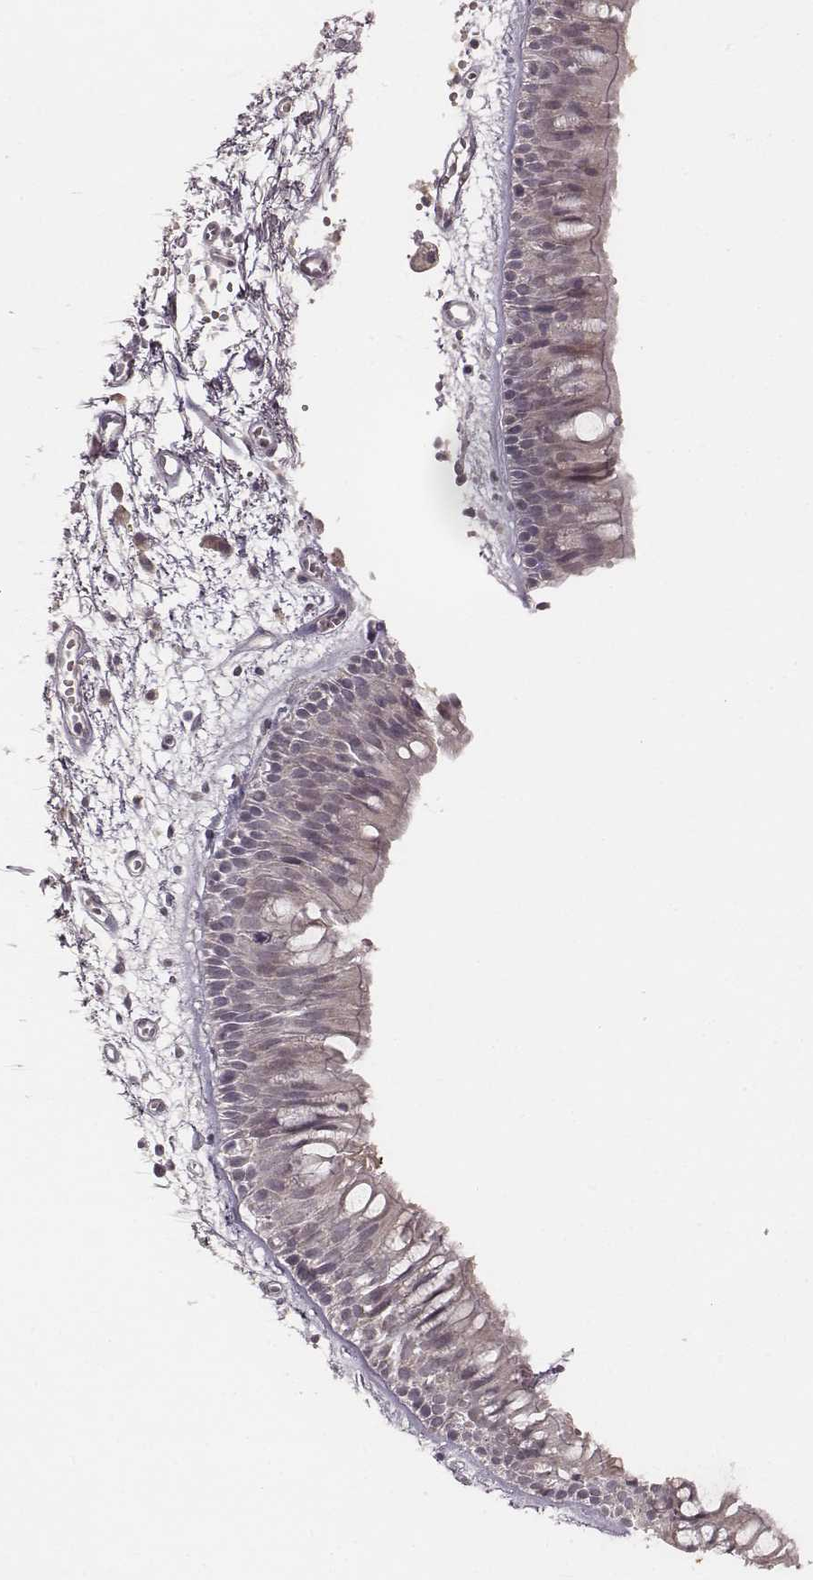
{"staining": {"intensity": "negative", "quantity": "none", "location": "none"}, "tissue": "bronchus", "cell_type": "Respiratory epithelial cells", "image_type": "normal", "snomed": [{"axis": "morphology", "description": "Normal tissue, NOS"}, {"axis": "morphology", "description": "Squamous cell carcinoma, NOS"}, {"axis": "topography", "description": "Cartilage tissue"}, {"axis": "topography", "description": "Bronchus"}, {"axis": "topography", "description": "Lung"}], "caption": "Immunohistochemical staining of unremarkable bronchus reveals no significant staining in respiratory epithelial cells.", "gene": "LY6K", "patient": {"sex": "male", "age": 66}}